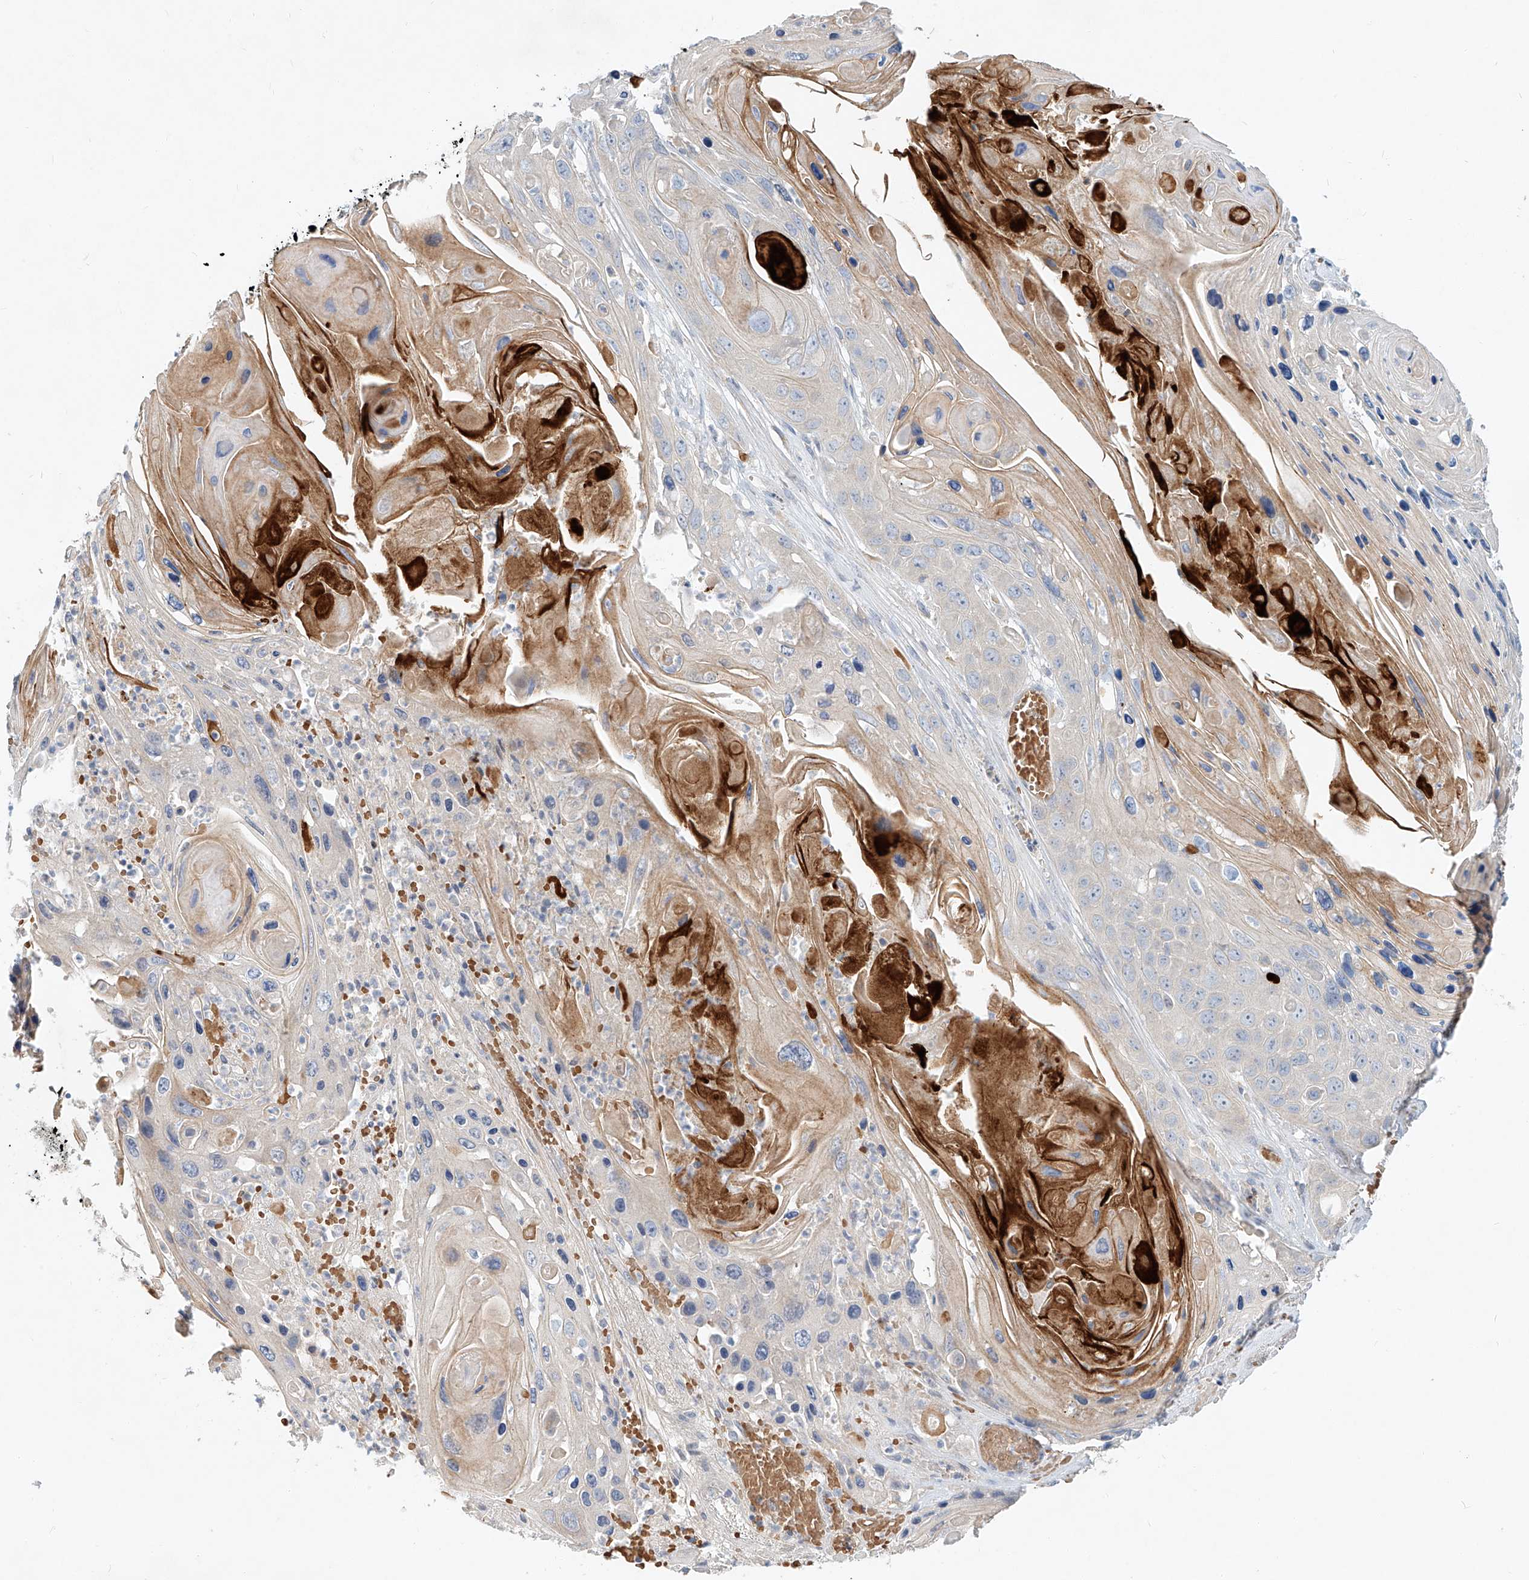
{"staining": {"intensity": "negative", "quantity": "none", "location": "none"}, "tissue": "skin cancer", "cell_type": "Tumor cells", "image_type": "cancer", "snomed": [{"axis": "morphology", "description": "Squamous cell carcinoma, NOS"}, {"axis": "topography", "description": "Skin"}], "caption": "High magnification brightfield microscopy of squamous cell carcinoma (skin) stained with DAB (3,3'-diaminobenzidine) (brown) and counterstained with hematoxylin (blue): tumor cells show no significant staining.", "gene": "SYTL3", "patient": {"sex": "male", "age": 55}}